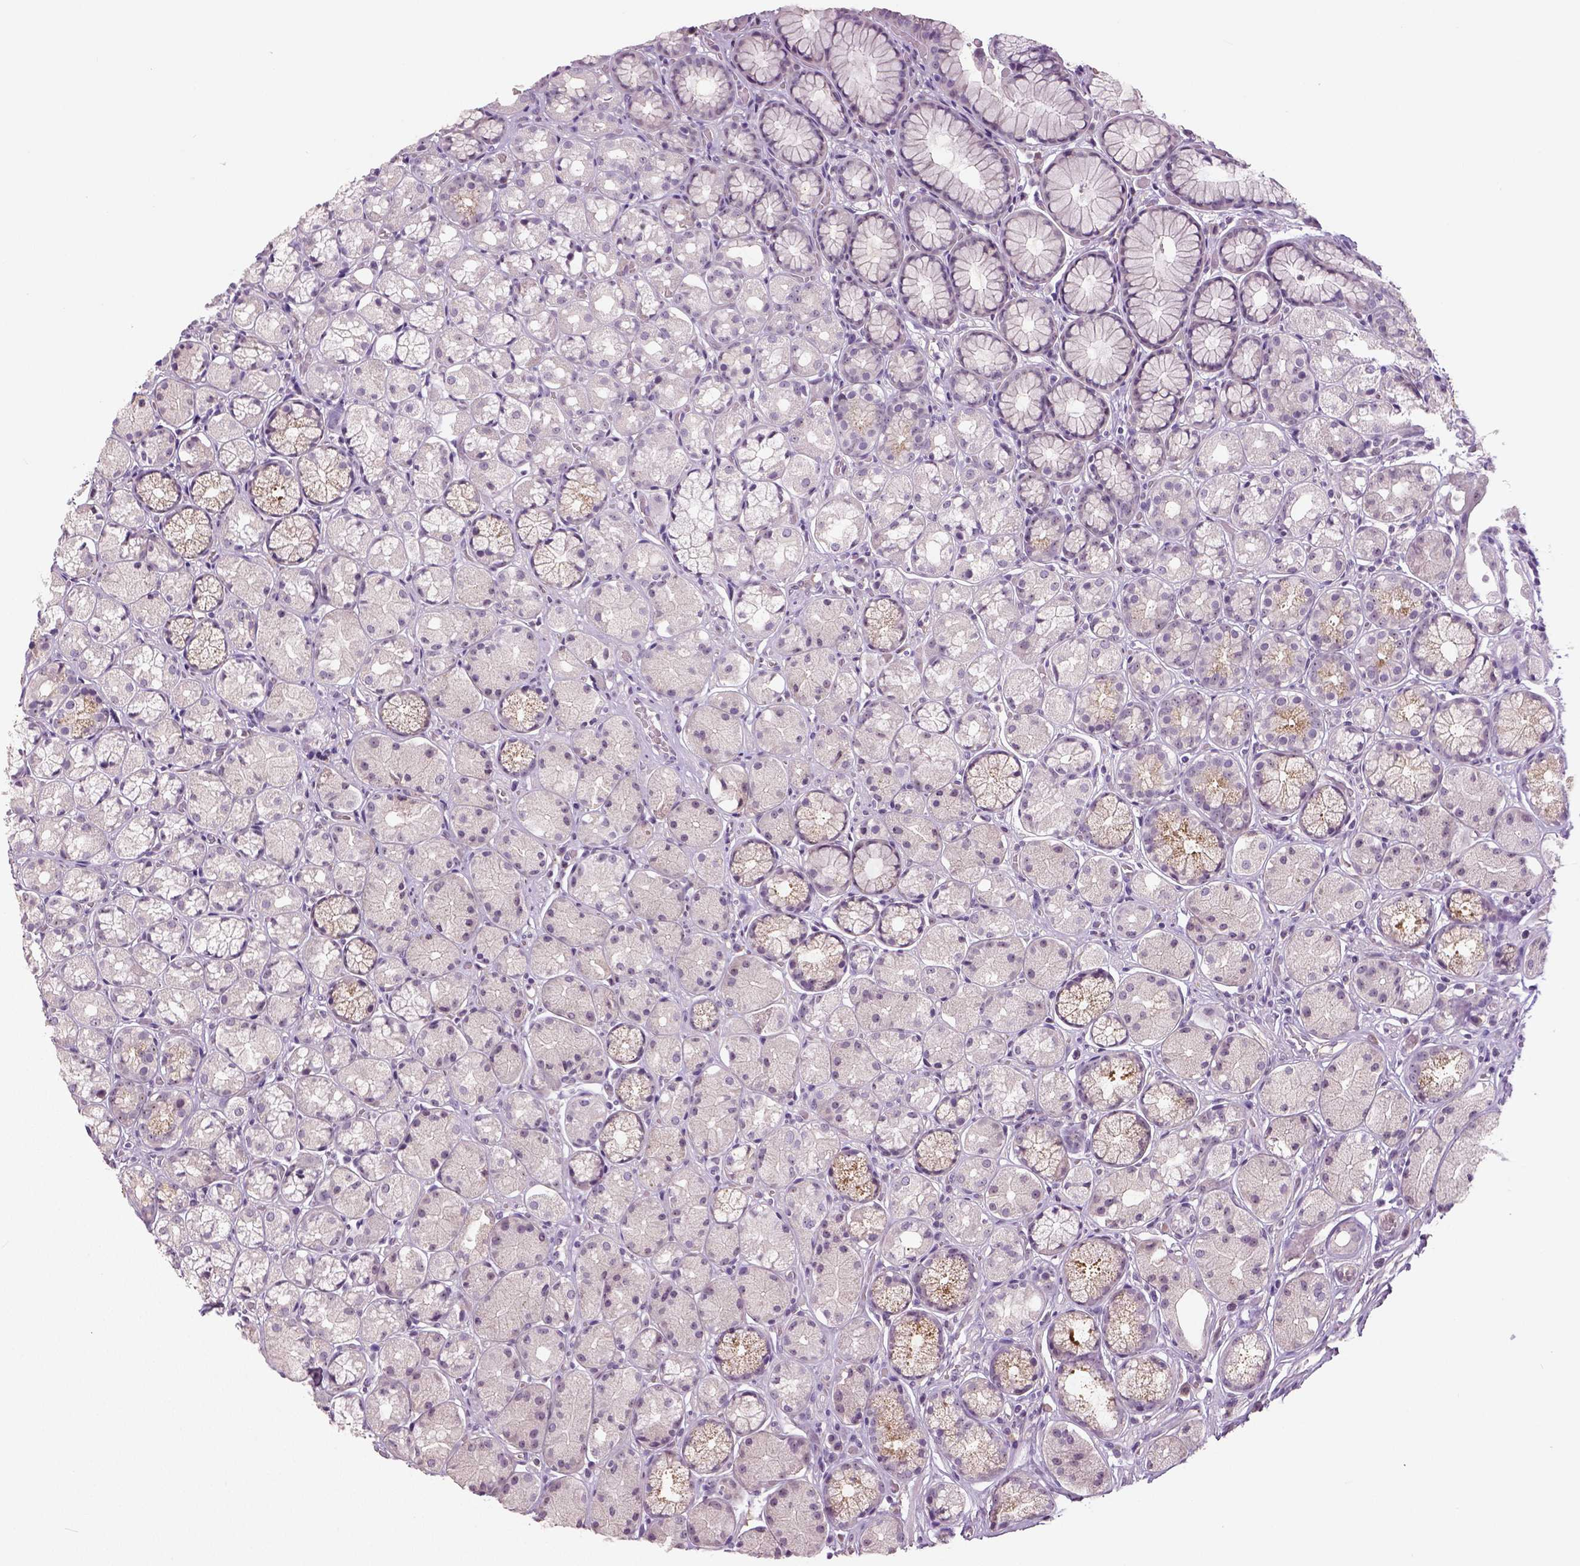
{"staining": {"intensity": "negative", "quantity": "none", "location": "none"}, "tissue": "stomach", "cell_type": "Glandular cells", "image_type": "normal", "snomed": [{"axis": "morphology", "description": "Normal tissue, NOS"}, {"axis": "topography", "description": "Stomach"}], "caption": "IHC histopathology image of unremarkable stomach: stomach stained with DAB (3,3'-diaminobenzidine) reveals no significant protein expression in glandular cells. (Stains: DAB immunohistochemistry (IHC) with hematoxylin counter stain, Microscopy: brightfield microscopy at high magnification).", "gene": "NECAB1", "patient": {"sex": "male", "age": 70}}